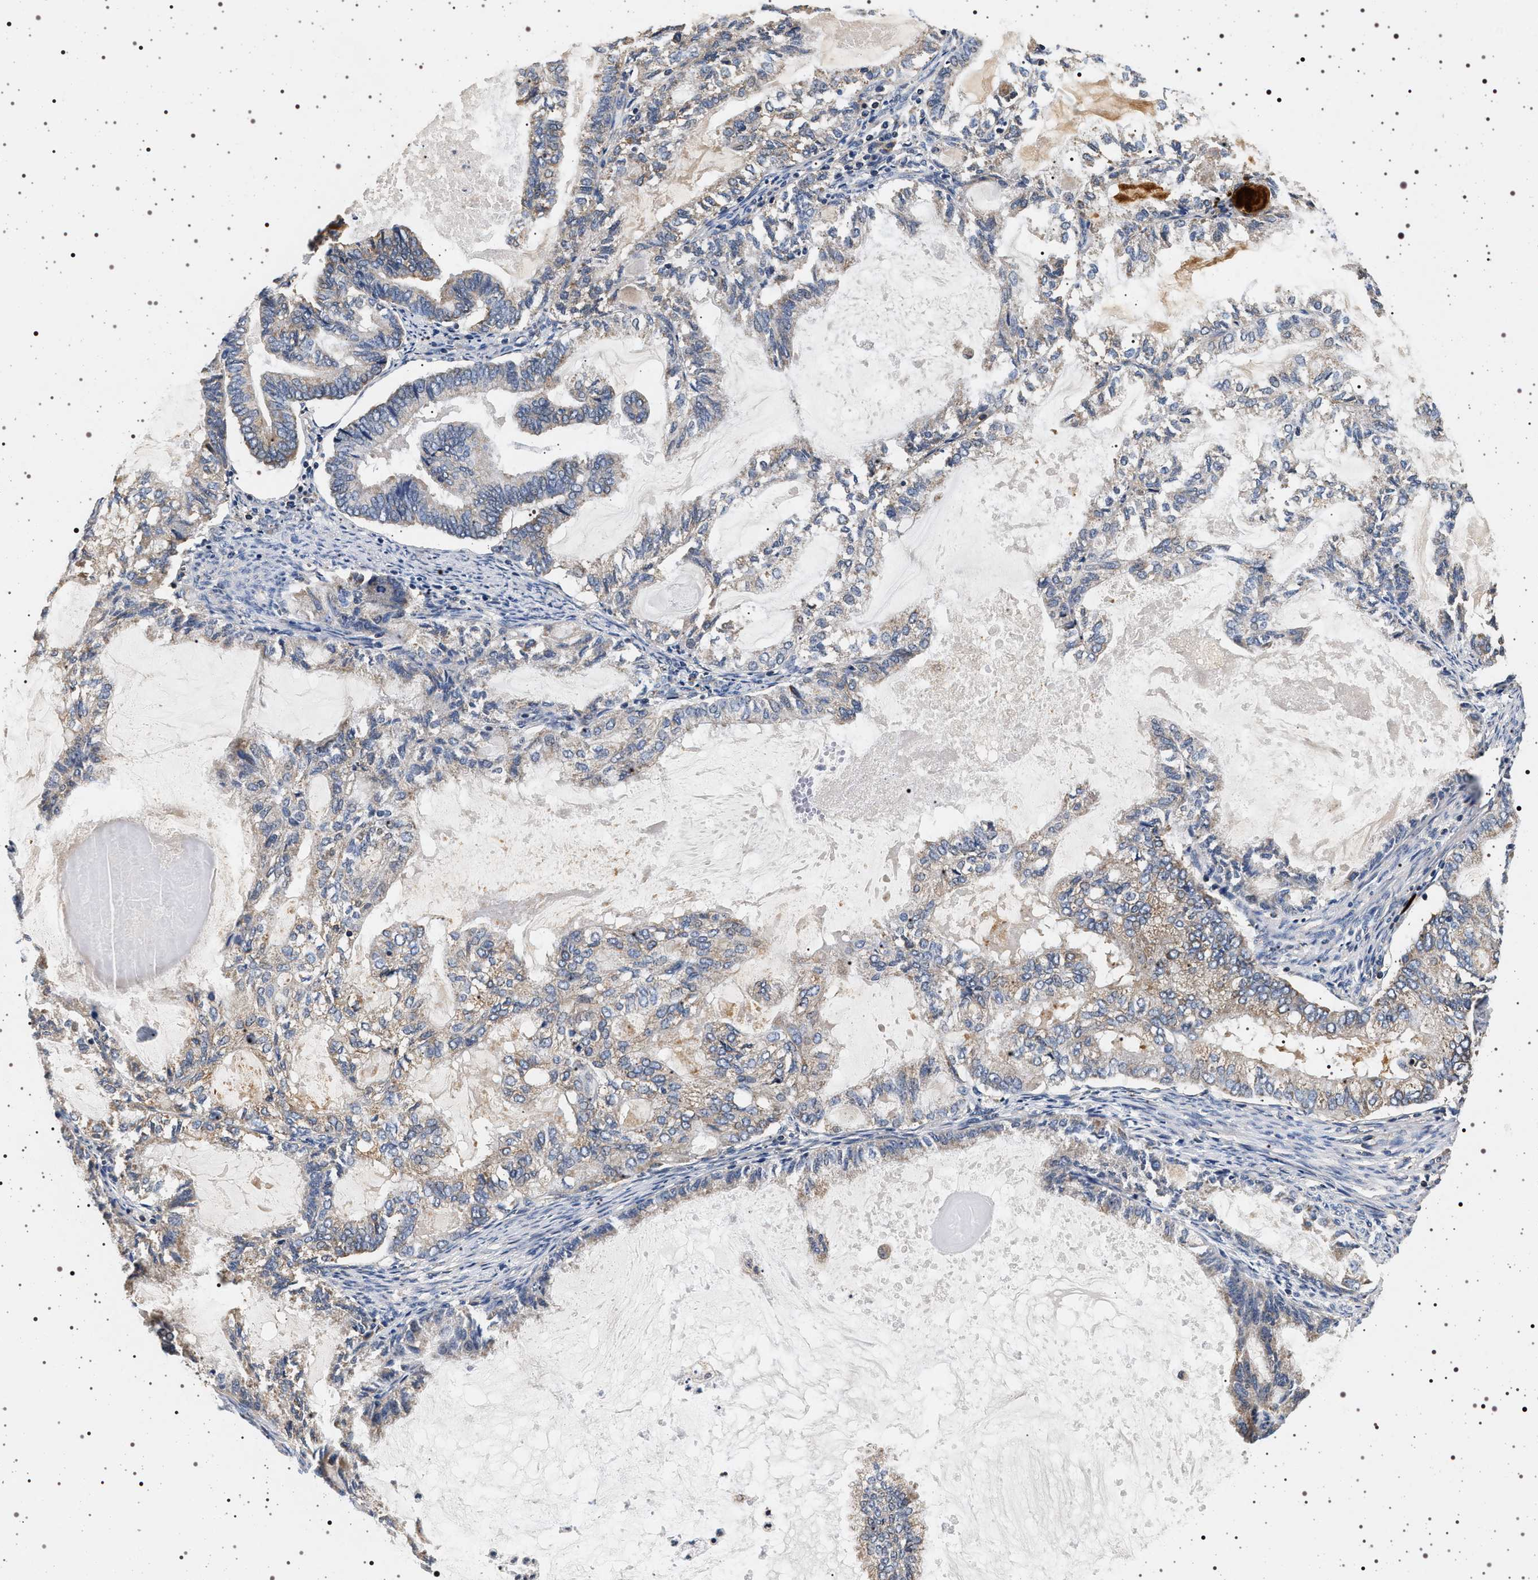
{"staining": {"intensity": "weak", "quantity": "25%-75%", "location": "cytoplasmic/membranous"}, "tissue": "endometrial cancer", "cell_type": "Tumor cells", "image_type": "cancer", "snomed": [{"axis": "morphology", "description": "Adenocarcinoma, NOS"}, {"axis": "topography", "description": "Endometrium"}], "caption": "Protein analysis of endometrial adenocarcinoma tissue reveals weak cytoplasmic/membranous staining in approximately 25%-75% of tumor cells.", "gene": "DCBLD2", "patient": {"sex": "female", "age": 86}}